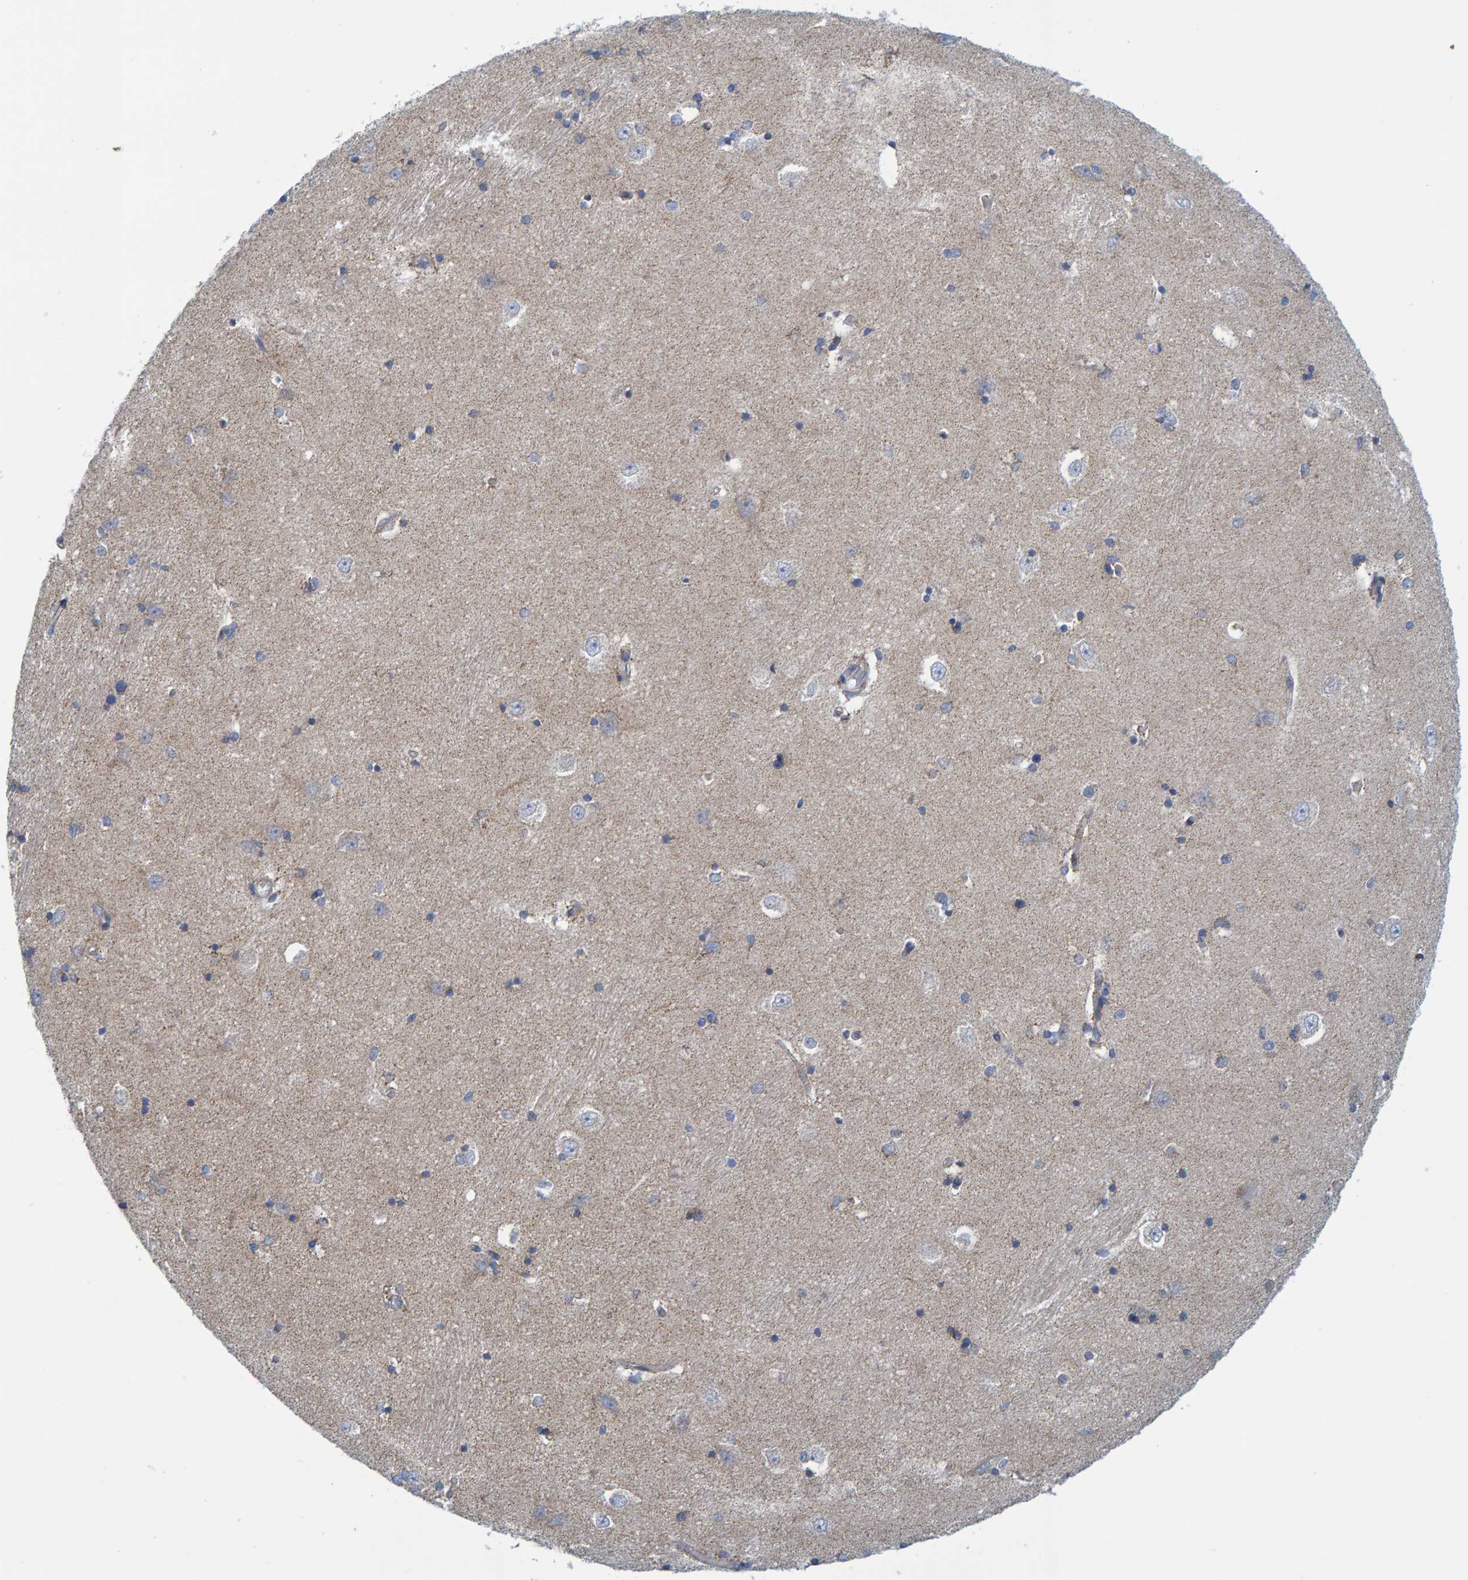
{"staining": {"intensity": "negative", "quantity": "none", "location": "none"}, "tissue": "hippocampus", "cell_type": "Glial cells", "image_type": "normal", "snomed": [{"axis": "morphology", "description": "Normal tissue, NOS"}, {"axis": "topography", "description": "Hippocampus"}], "caption": "Hippocampus stained for a protein using immunohistochemistry exhibits no positivity glial cells.", "gene": "MRPS7", "patient": {"sex": "male", "age": 45}}